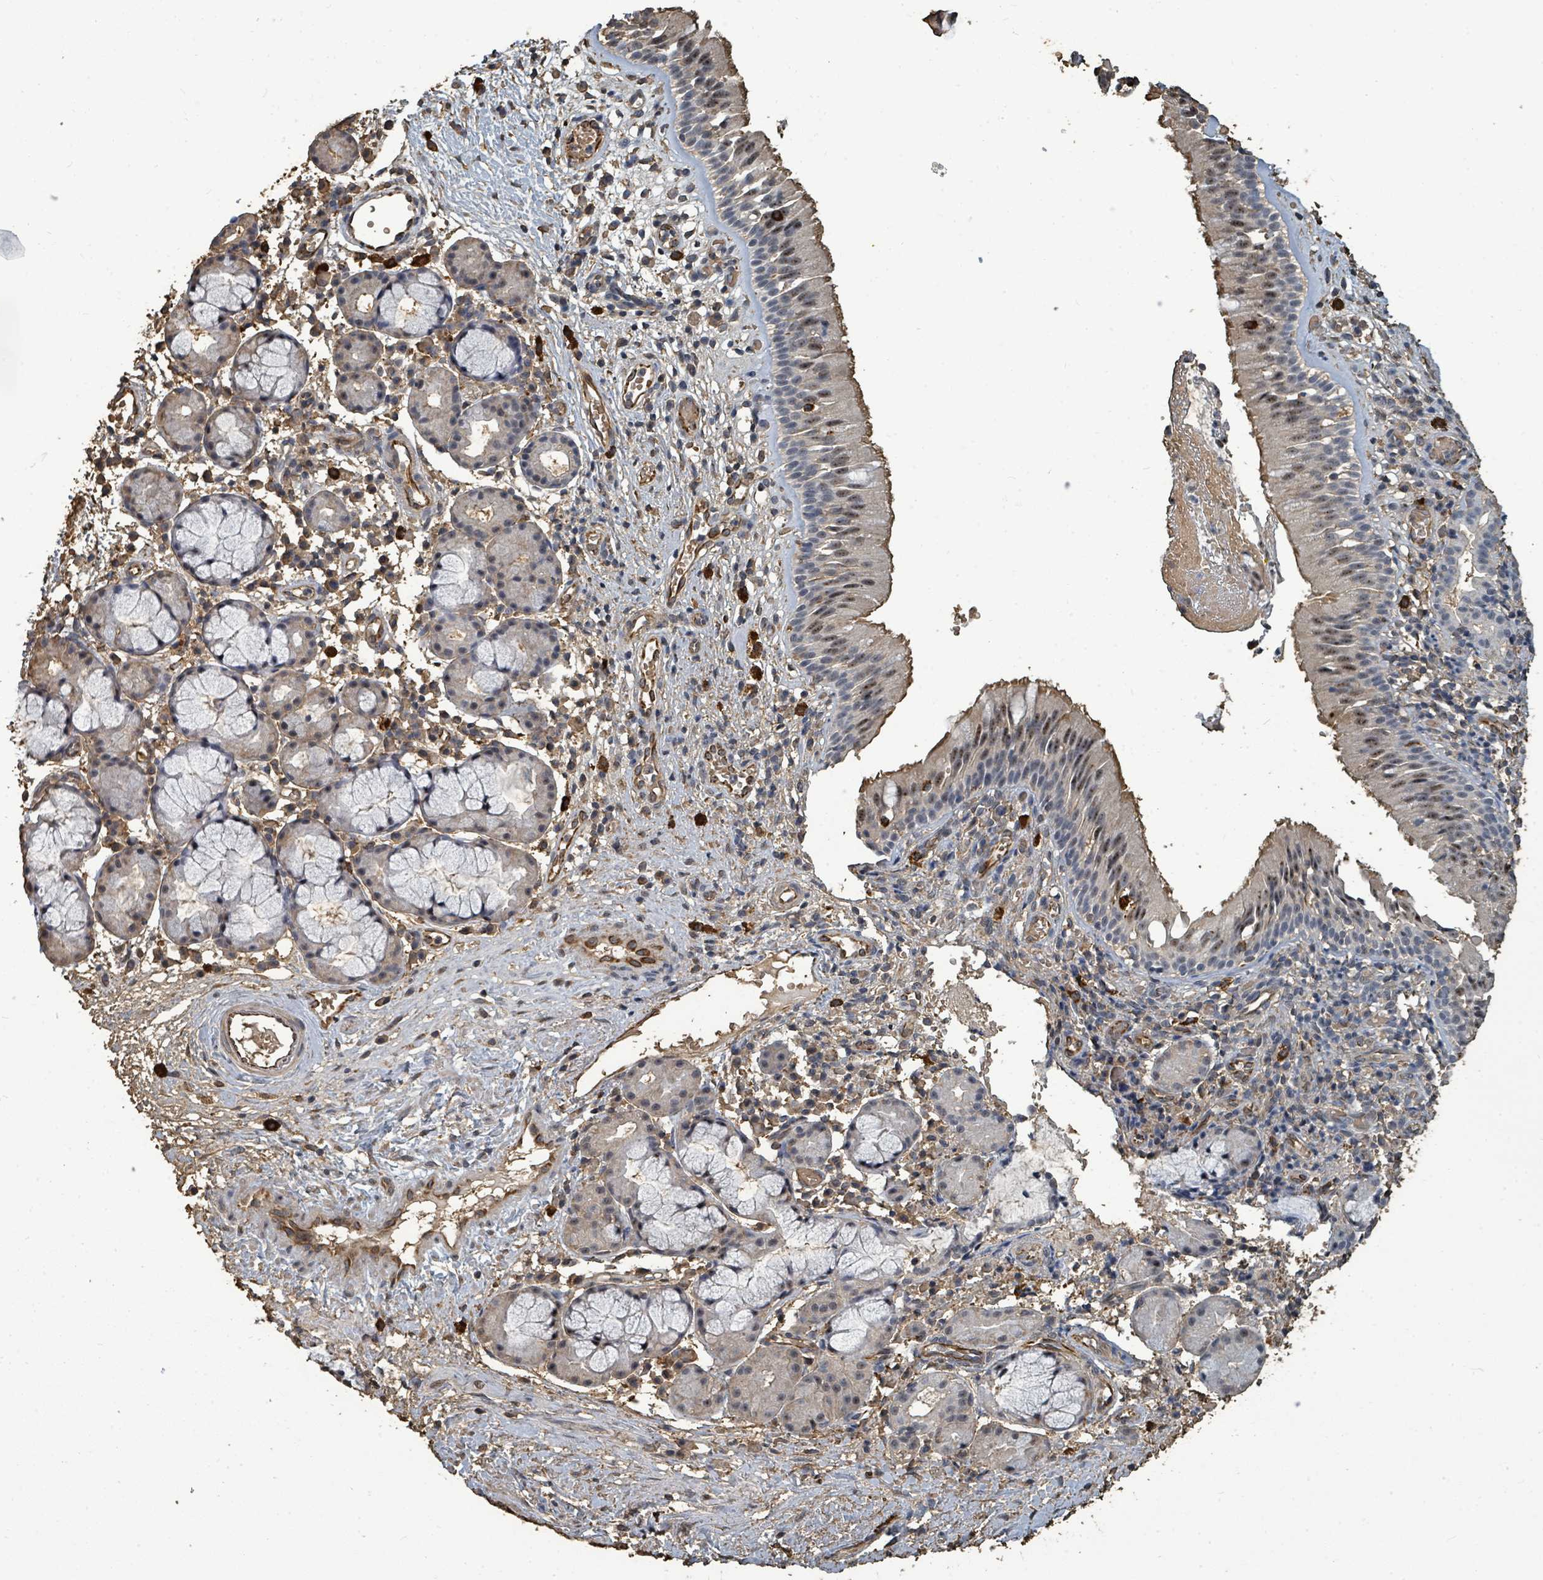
{"staining": {"intensity": "weak", "quantity": "25%-75%", "location": "nuclear"}, "tissue": "nasopharynx", "cell_type": "Respiratory epithelial cells", "image_type": "normal", "snomed": [{"axis": "morphology", "description": "Normal tissue, NOS"}, {"axis": "topography", "description": "Nasopharynx"}], "caption": "Immunohistochemistry (IHC) (DAB (3,3'-diaminobenzidine)) staining of benign human nasopharynx shows weak nuclear protein staining in approximately 25%-75% of respiratory epithelial cells. Nuclei are stained in blue.", "gene": "C6orf52", "patient": {"sex": "male", "age": 65}}